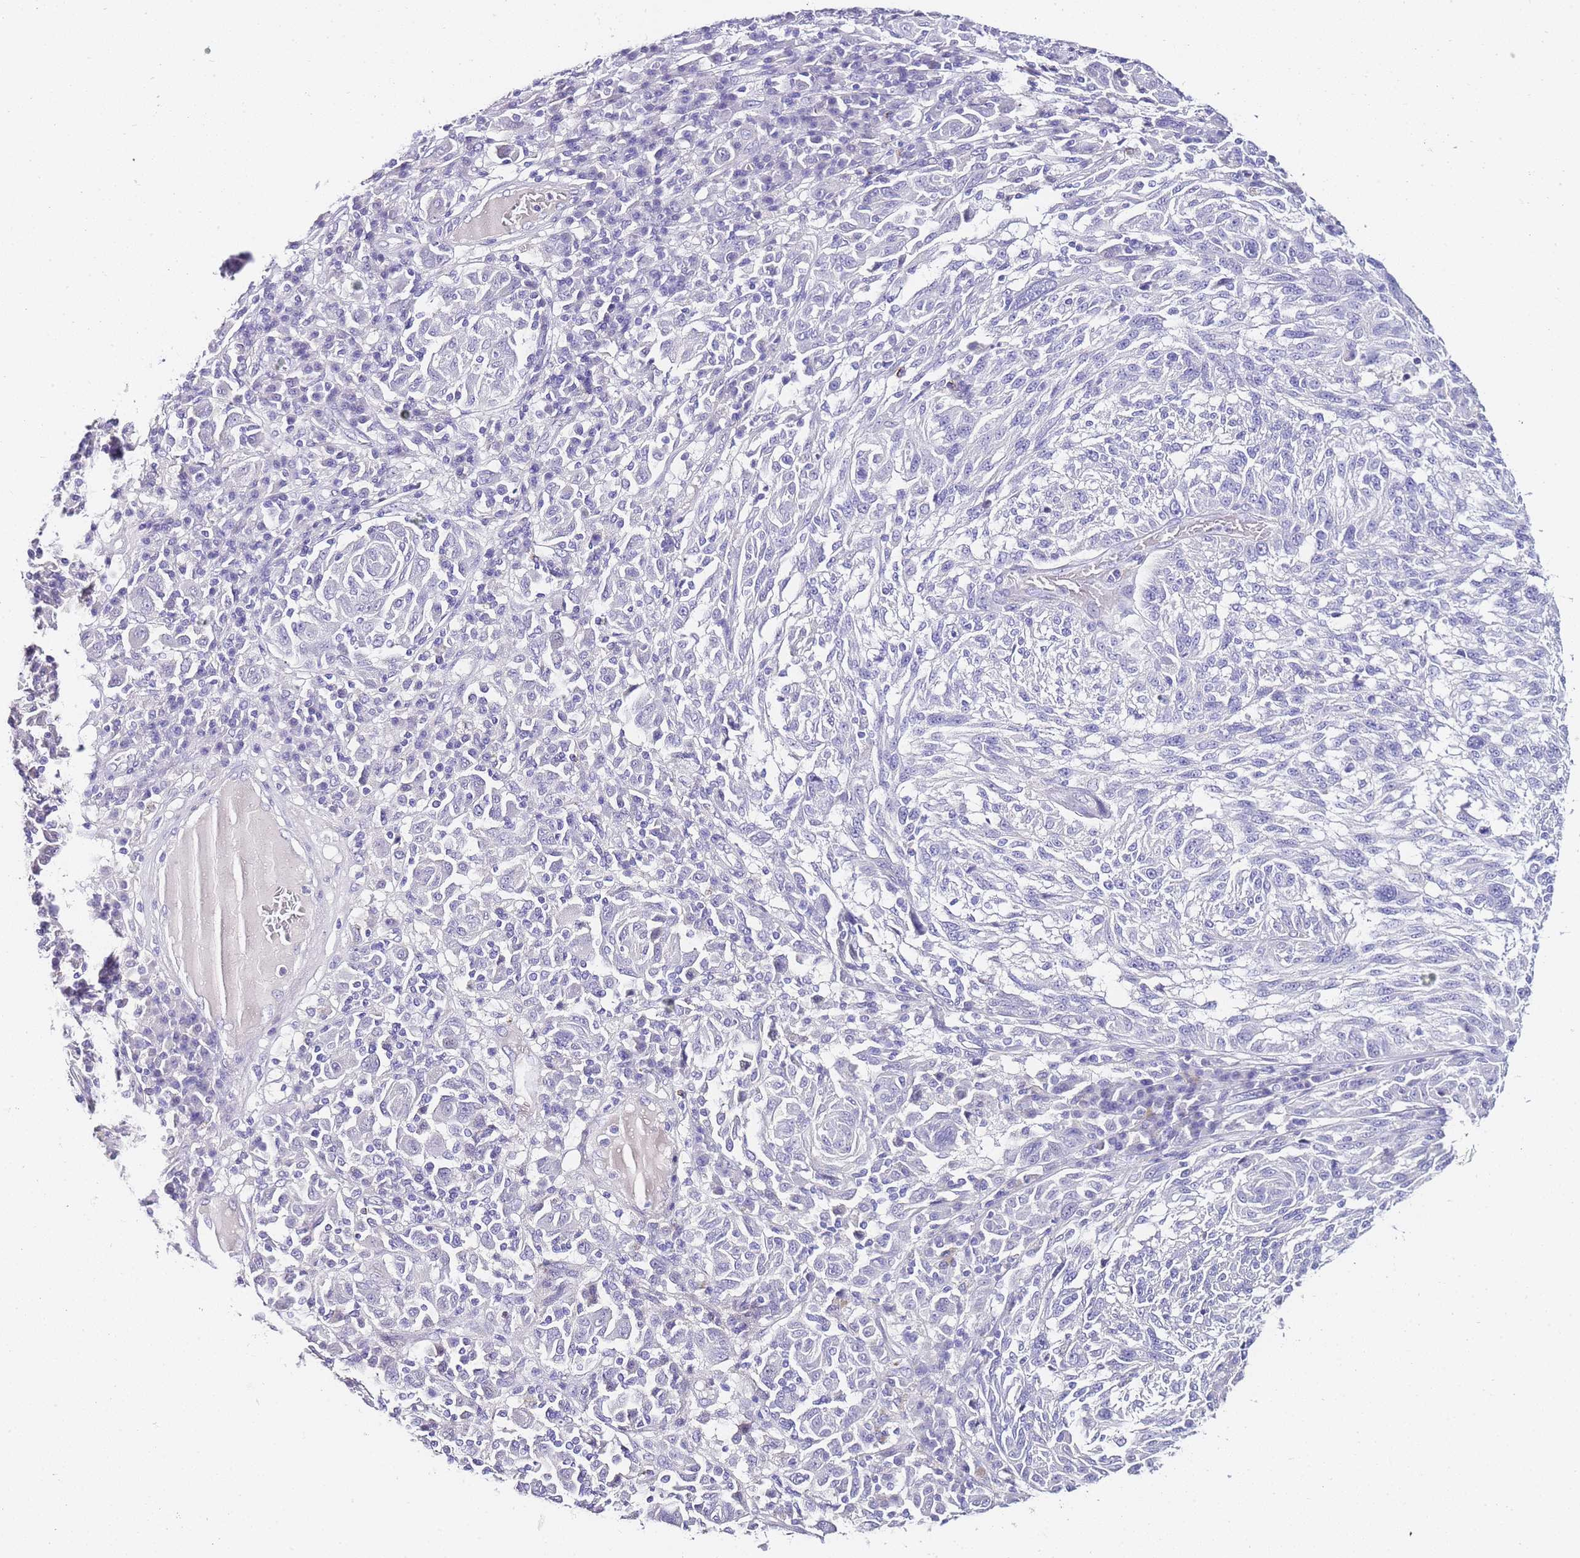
{"staining": {"intensity": "negative", "quantity": "none", "location": "none"}, "tissue": "melanoma", "cell_type": "Tumor cells", "image_type": "cancer", "snomed": [{"axis": "morphology", "description": "Malignant melanoma, NOS"}, {"axis": "topography", "description": "Skin"}], "caption": "The micrograph exhibits no staining of tumor cells in melanoma. The staining is performed using DAB (3,3'-diaminobenzidine) brown chromogen with nuclei counter-stained in using hematoxylin.", "gene": "DPP4", "patient": {"sex": "male", "age": 53}}